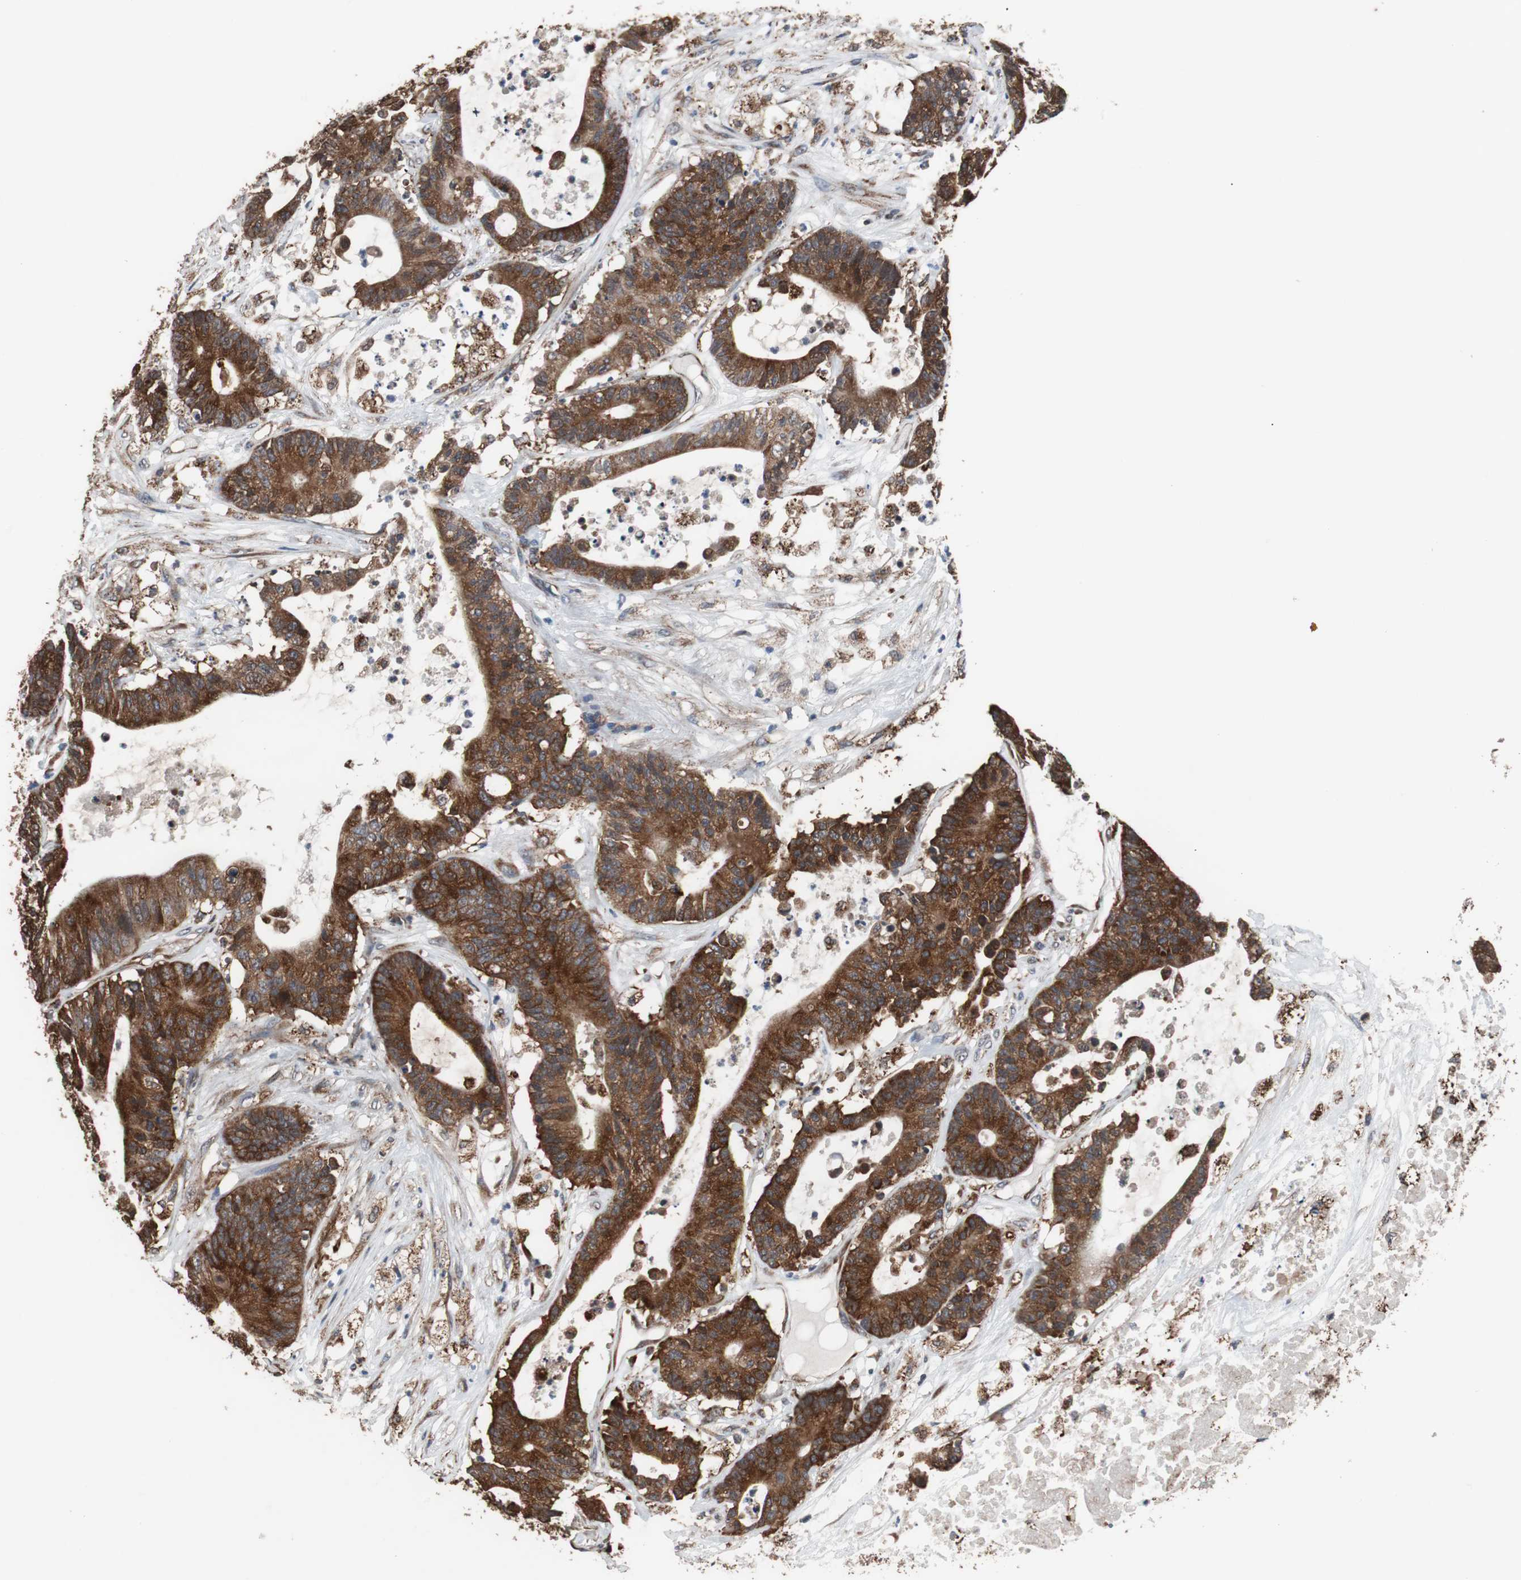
{"staining": {"intensity": "strong", "quantity": ">75%", "location": "cytoplasmic/membranous"}, "tissue": "colorectal cancer", "cell_type": "Tumor cells", "image_type": "cancer", "snomed": [{"axis": "morphology", "description": "Adenocarcinoma, NOS"}, {"axis": "topography", "description": "Colon"}], "caption": "Human colorectal cancer stained for a protein (brown) displays strong cytoplasmic/membranous positive positivity in about >75% of tumor cells.", "gene": "USP10", "patient": {"sex": "female", "age": 84}}